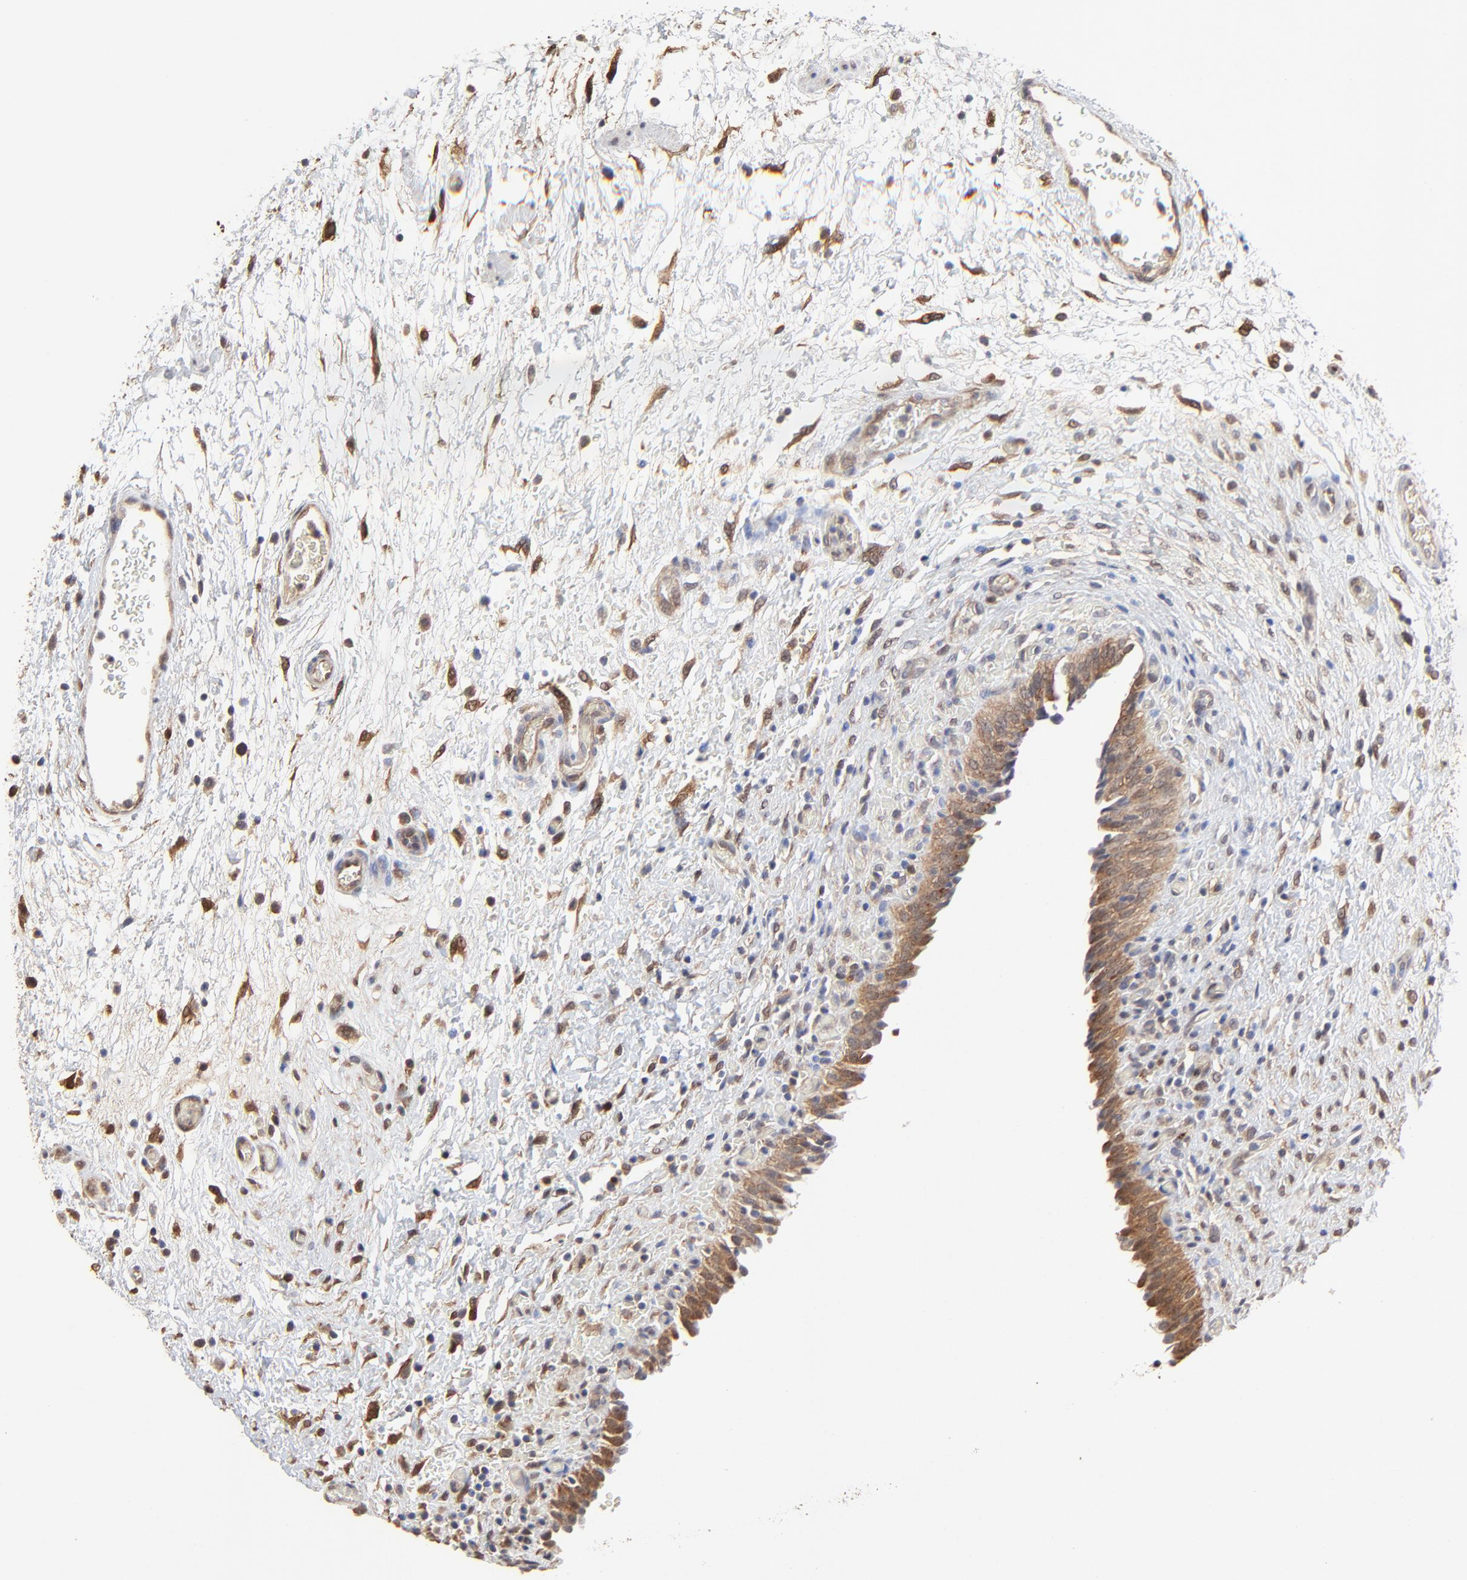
{"staining": {"intensity": "strong", "quantity": ">75%", "location": "cytoplasmic/membranous"}, "tissue": "urinary bladder", "cell_type": "Urothelial cells", "image_type": "normal", "snomed": [{"axis": "morphology", "description": "Normal tissue, NOS"}, {"axis": "topography", "description": "Urinary bladder"}], "caption": "Strong cytoplasmic/membranous expression for a protein is appreciated in approximately >75% of urothelial cells of benign urinary bladder using IHC.", "gene": "LGALS3", "patient": {"sex": "male", "age": 51}}